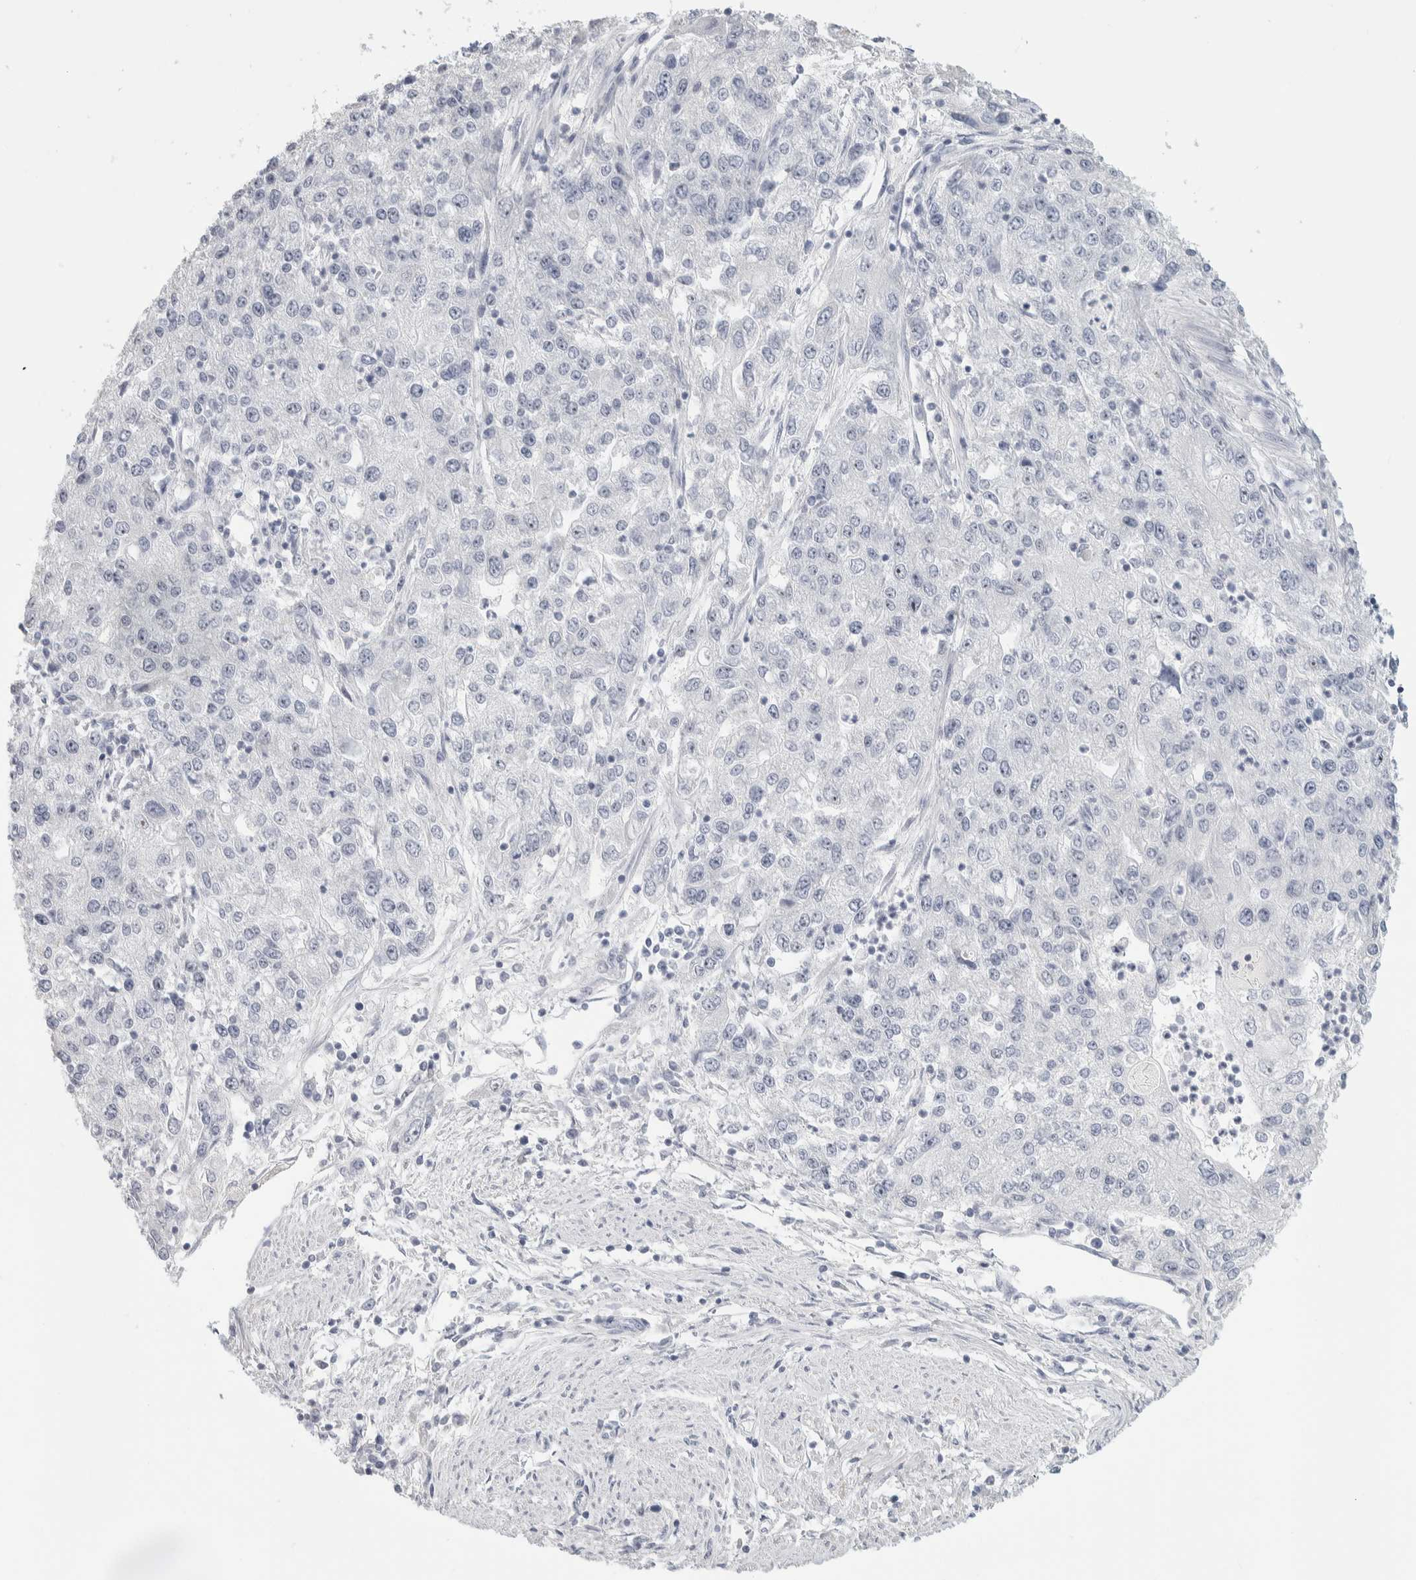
{"staining": {"intensity": "moderate", "quantity": "<25%", "location": "nuclear"}, "tissue": "endometrial cancer", "cell_type": "Tumor cells", "image_type": "cancer", "snomed": [{"axis": "morphology", "description": "Adenocarcinoma, NOS"}, {"axis": "topography", "description": "Endometrium"}], "caption": "Endometrial cancer (adenocarcinoma) stained for a protein demonstrates moderate nuclear positivity in tumor cells. The protein is stained brown, and the nuclei are stained in blue (DAB IHC with brightfield microscopy, high magnification).", "gene": "DCXR", "patient": {"sex": "female", "age": 49}}